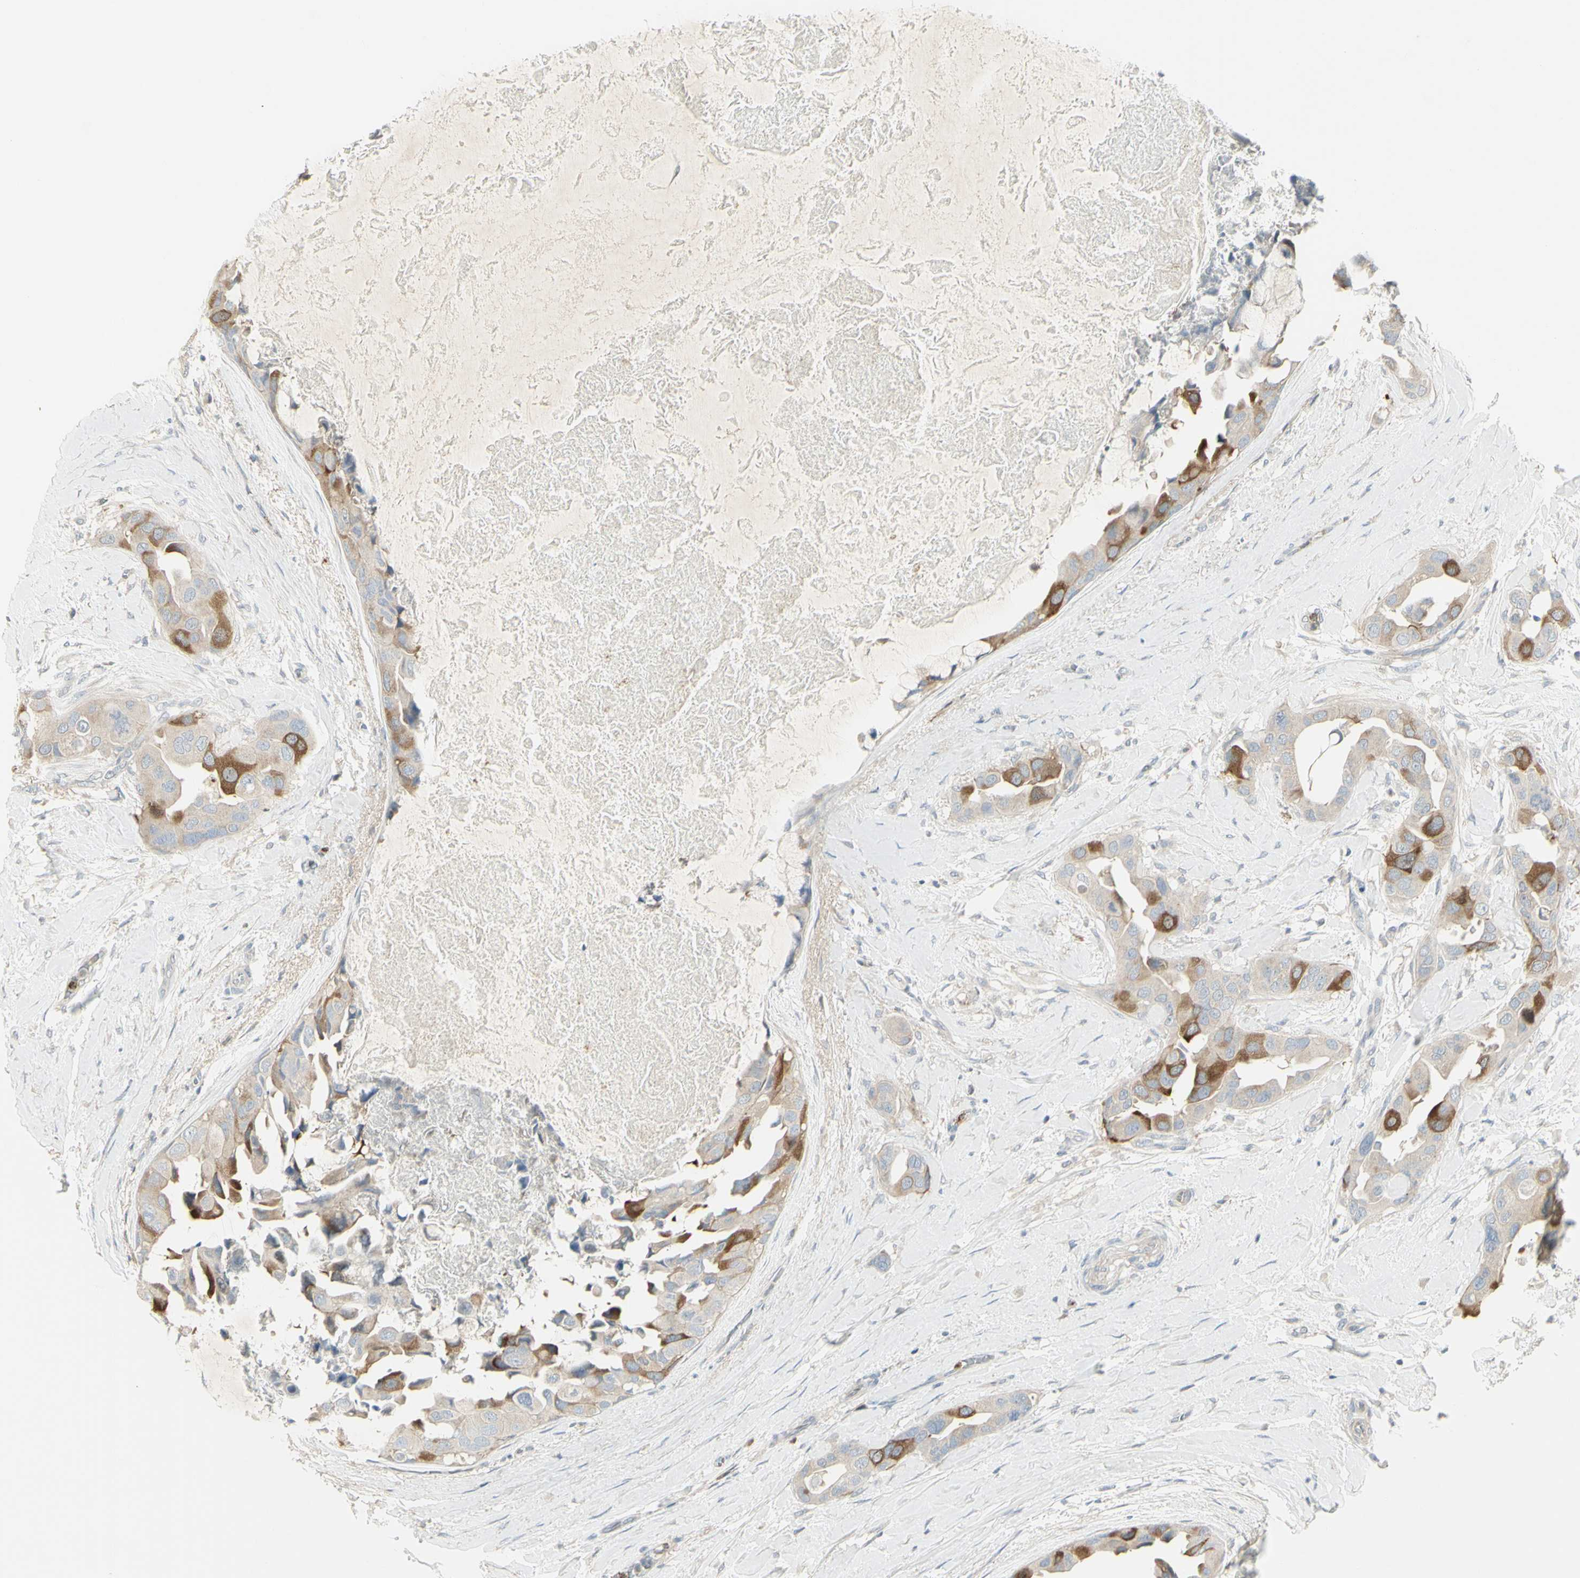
{"staining": {"intensity": "strong", "quantity": "<25%", "location": "cytoplasmic/membranous"}, "tissue": "breast cancer", "cell_type": "Tumor cells", "image_type": "cancer", "snomed": [{"axis": "morphology", "description": "Duct carcinoma"}, {"axis": "topography", "description": "Breast"}], "caption": "Human breast cancer stained for a protein (brown) exhibits strong cytoplasmic/membranous positive staining in about <25% of tumor cells.", "gene": "CCNB2", "patient": {"sex": "female", "age": 40}}